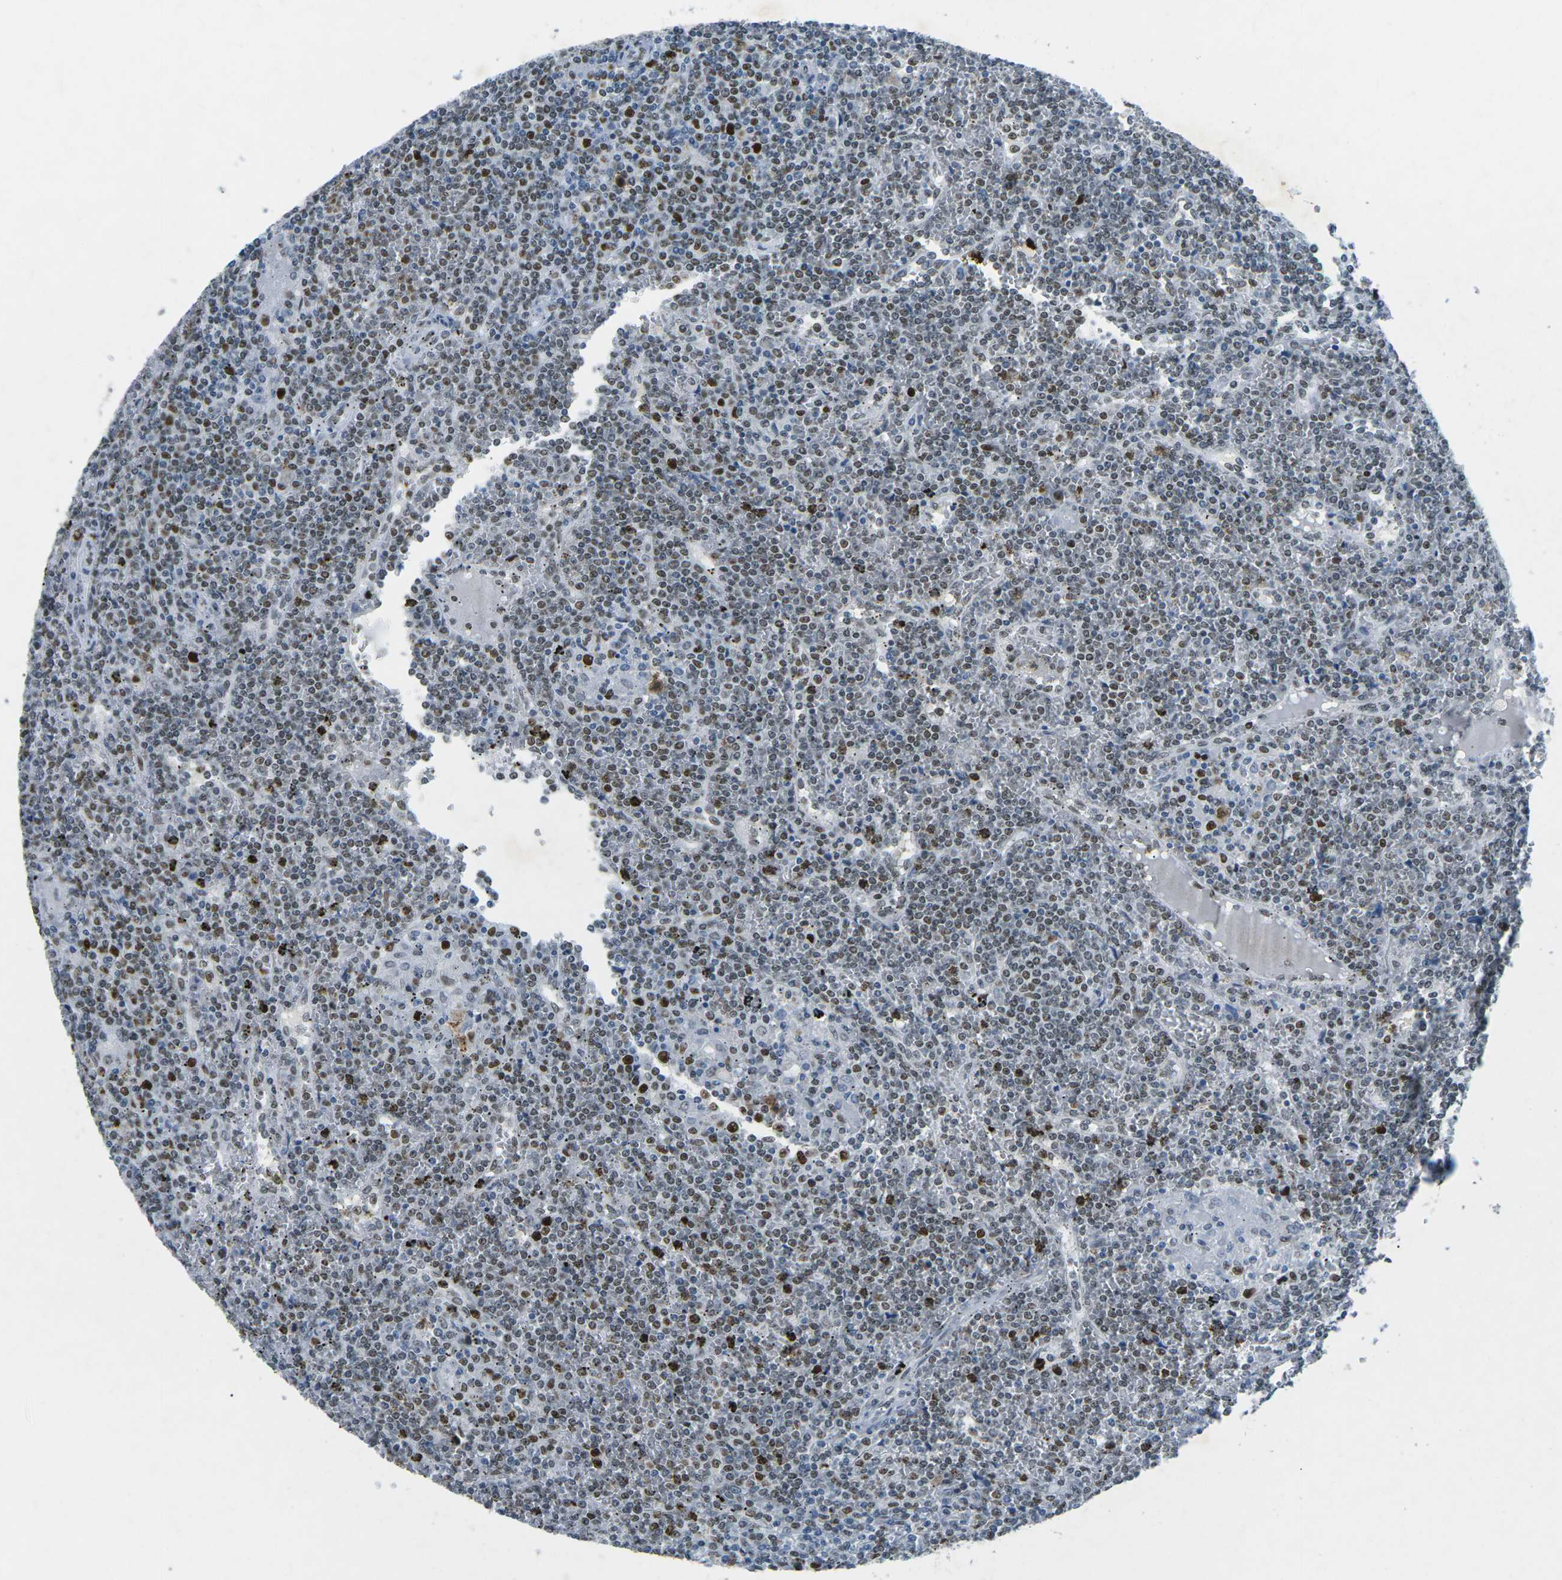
{"staining": {"intensity": "strong", "quantity": ">75%", "location": "nuclear"}, "tissue": "lymphoma", "cell_type": "Tumor cells", "image_type": "cancer", "snomed": [{"axis": "morphology", "description": "Malignant lymphoma, non-Hodgkin's type, Low grade"}, {"axis": "topography", "description": "Spleen"}], "caption": "Human low-grade malignant lymphoma, non-Hodgkin's type stained with a brown dye displays strong nuclear positive expression in about >75% of tumor cells.", "gene": "RB1", "patient": {"sex": "female", "age": 19}}